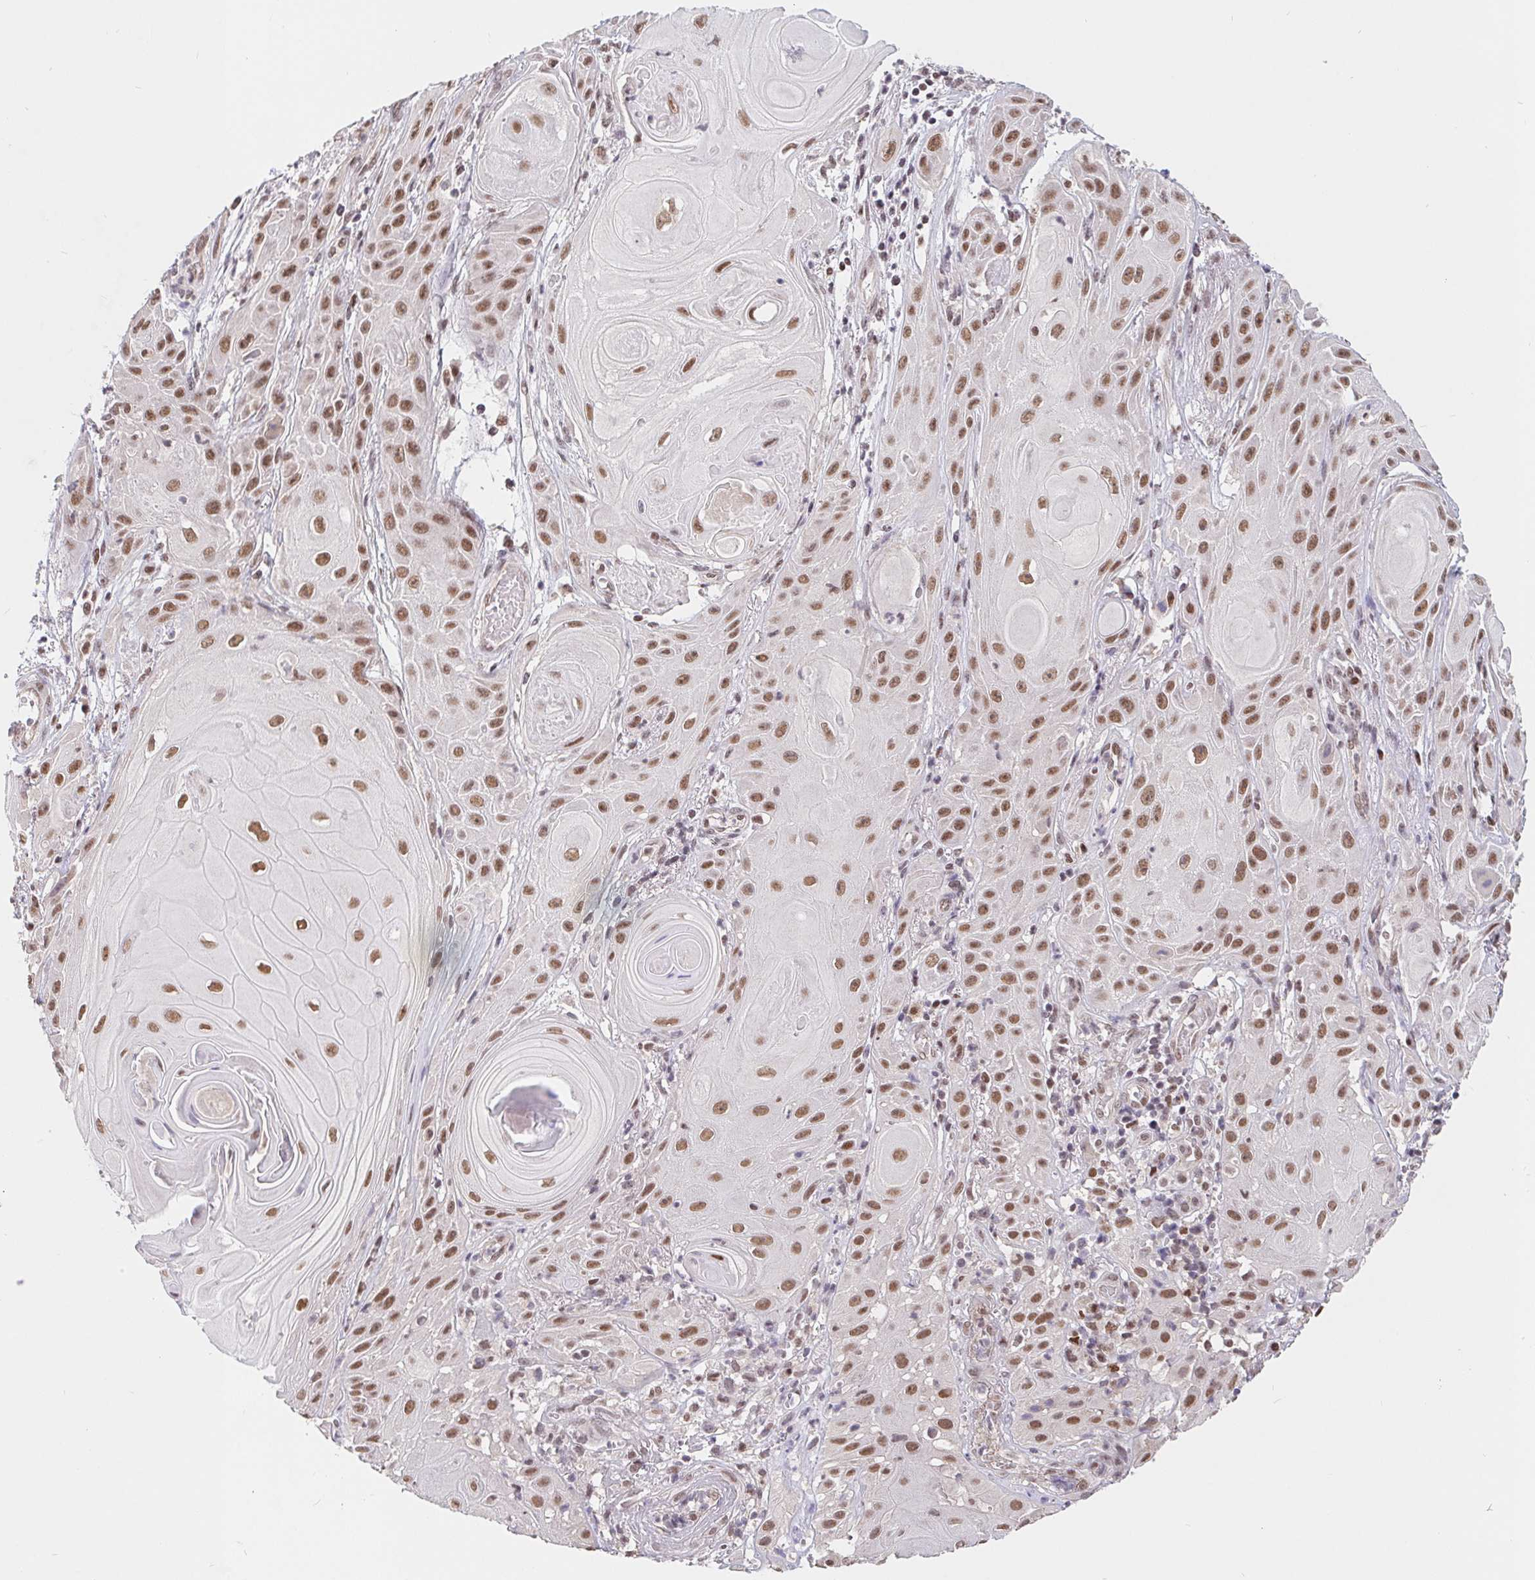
{"staining": {"intensity": "moderate", "quantity": ">75%", "location": "nuclear"}, "tissue": "skin cancer", "cell_type": "Tumor cells", "image_type": "cancer", "snomed": [{"axis": "morphology", "description": "Squamous cell carcinoma, NOS"}, {"axis": "topography", "description": "Skin"}], "caption": "About >75% of tumor cells in skin squamous cell carcinoma display moderate nuclear protein expression as visualized by brown immunohistochemical staining.", "gene": "POU2F1", "patient": {"sex": "male", "age": 62}}